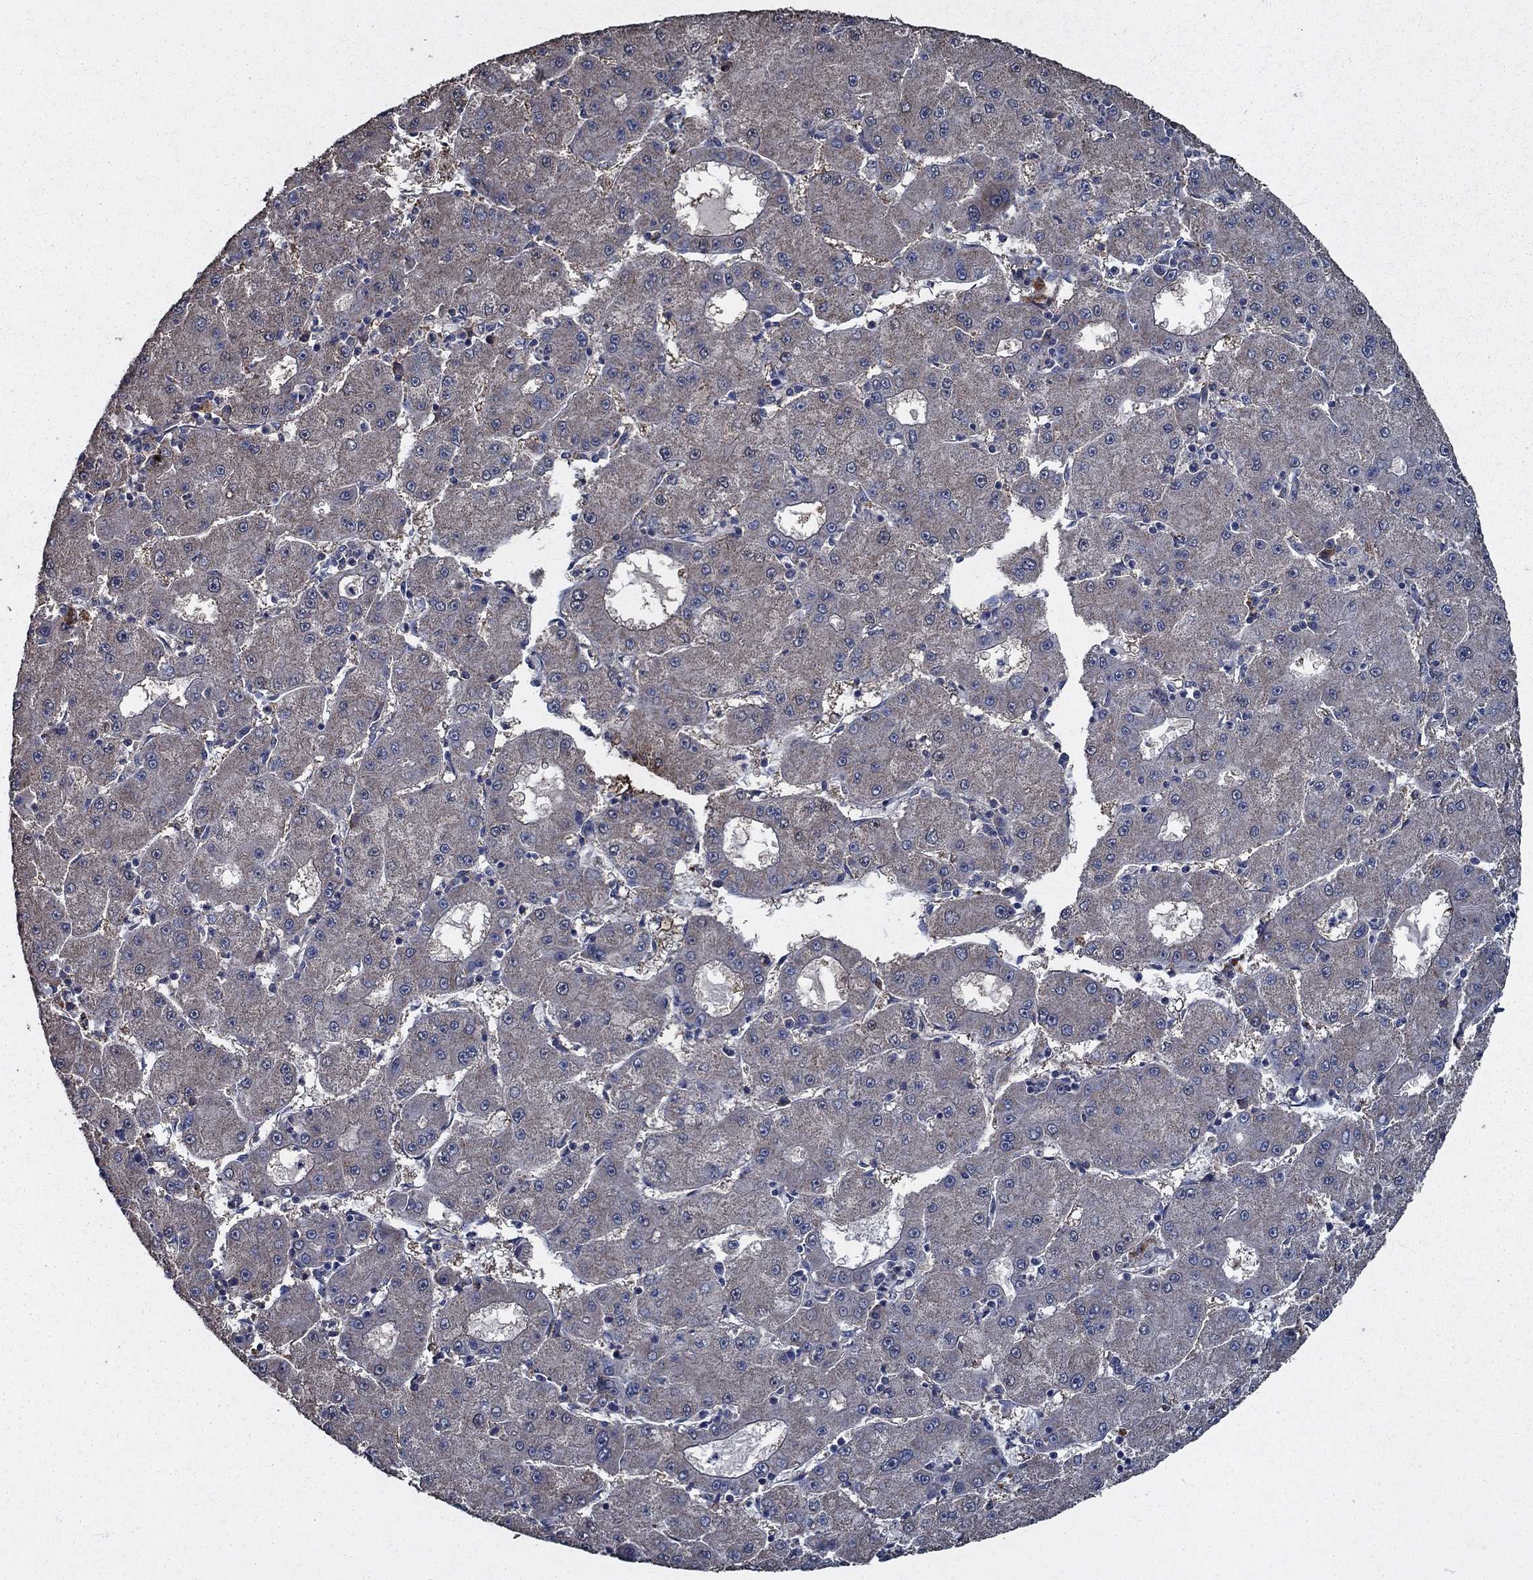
{"staining": {"intensity": "weak", "quantity": "<25%", "location": "cytoplasmic/membranous"}, "tissue": "liver cancer", "cell_type": "Tumor cells", "image_type": "cancer", "snomed": [{"axis": "morphology", "description": "Carcinoma, Hepatocellular, NOS"}, {"axis": "topography", "description": "Liver"}], "caption": "Liver cancer (hepatocellular carcinoma) stained for a protein using IHC demonstrates no positivity tumor cells.", "gene": "SLC44A1", "patient": {"sex": "male", "age": 73}}